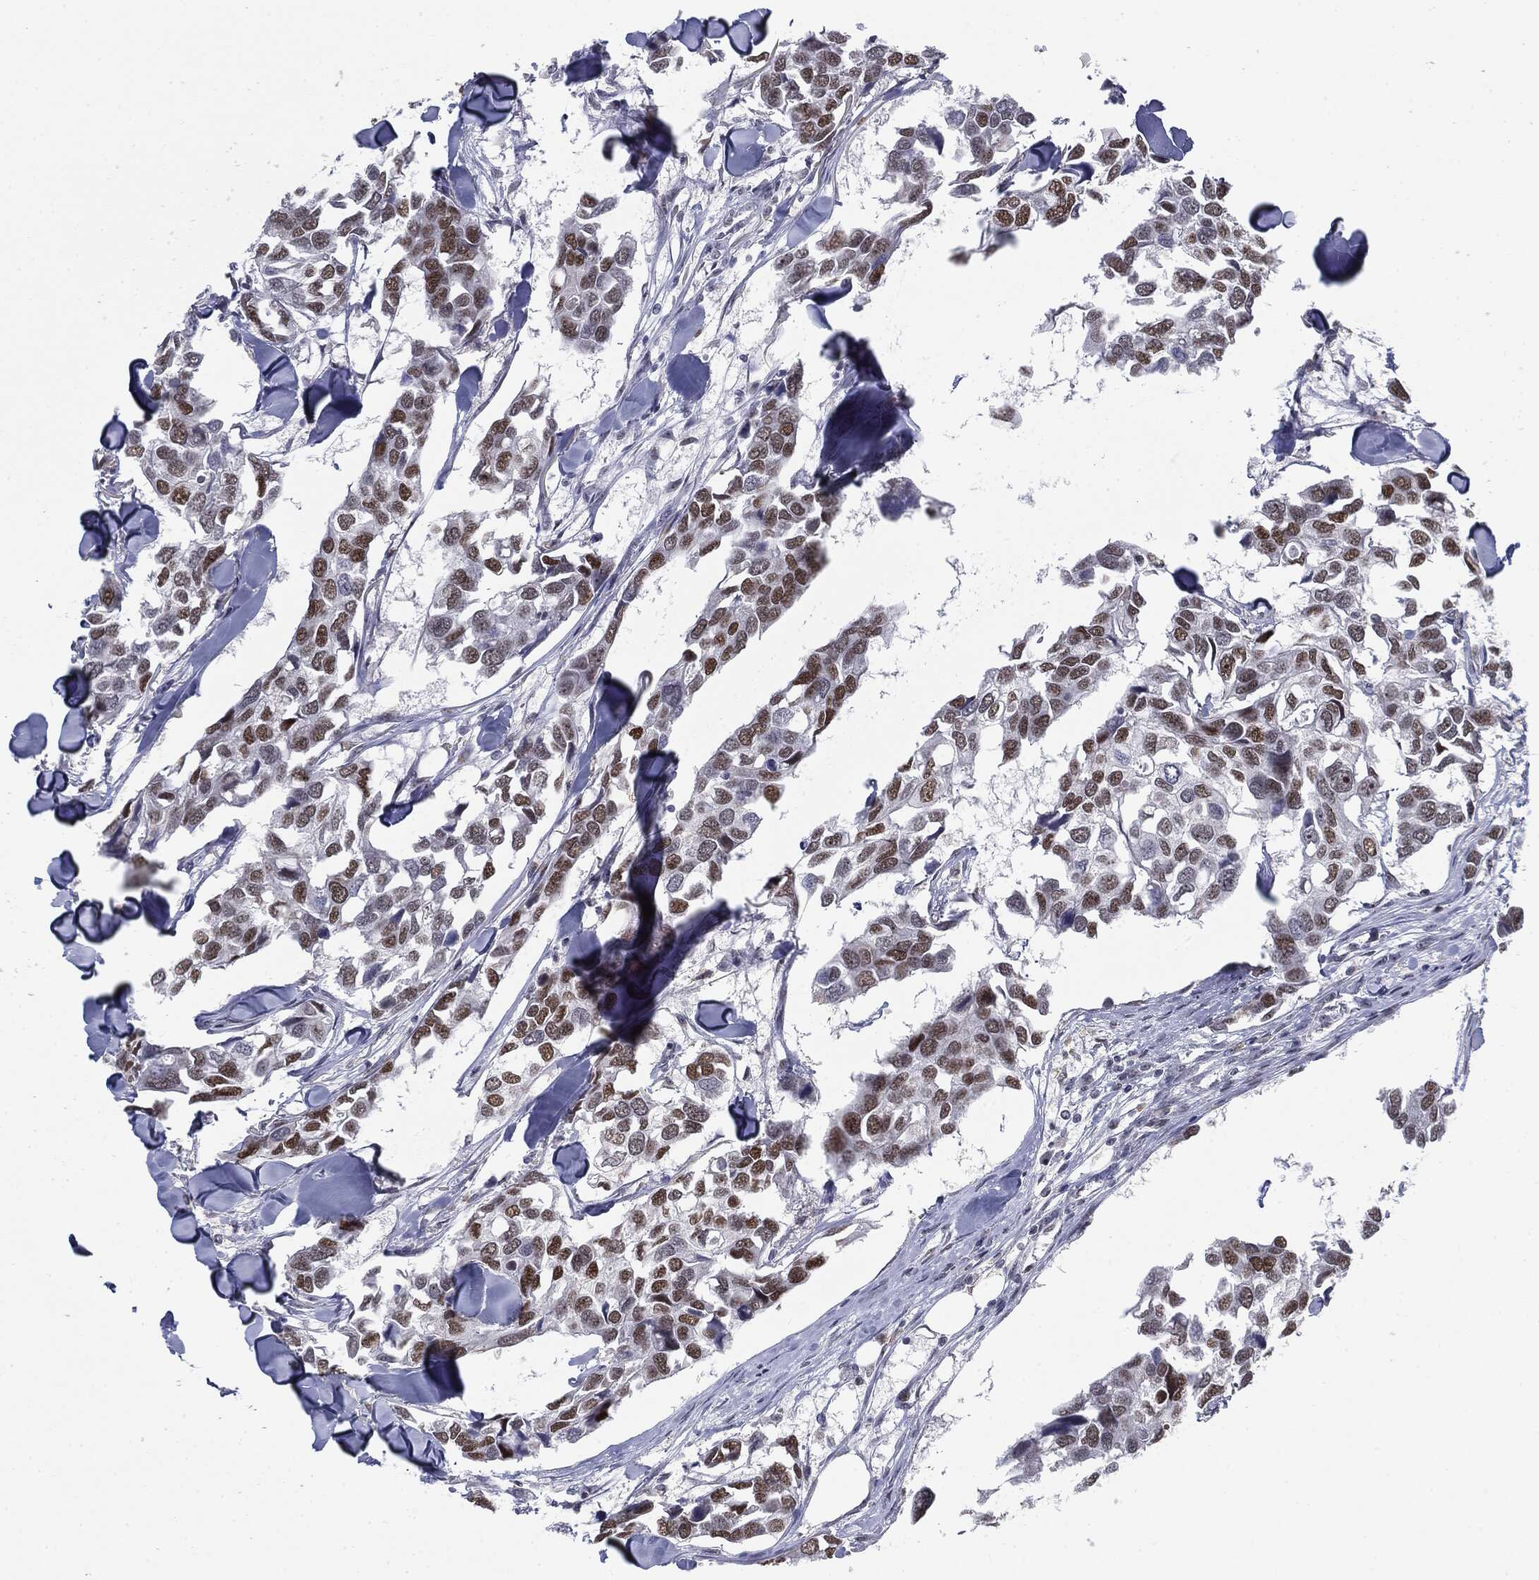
{"staining": {"intensity": "moderate", "quantity": ">75%", "location": "nuclear"}, "tissue": "breast cancer", "cell_type": "Tumor cells", "image_type": "cancer", "snomed": [{"axis": "morphology", "description": "Duct carcinoma"}, {"axis": "topography", "description": "Breast"}], "caption": "The micrograph reveals immunohistochemical staining of breast cancer. There is moderate nuclear staining is identified in about >75% of tumor cells.", "gene": "MDC1", "patient": {"sex": "female", "age": 83}}